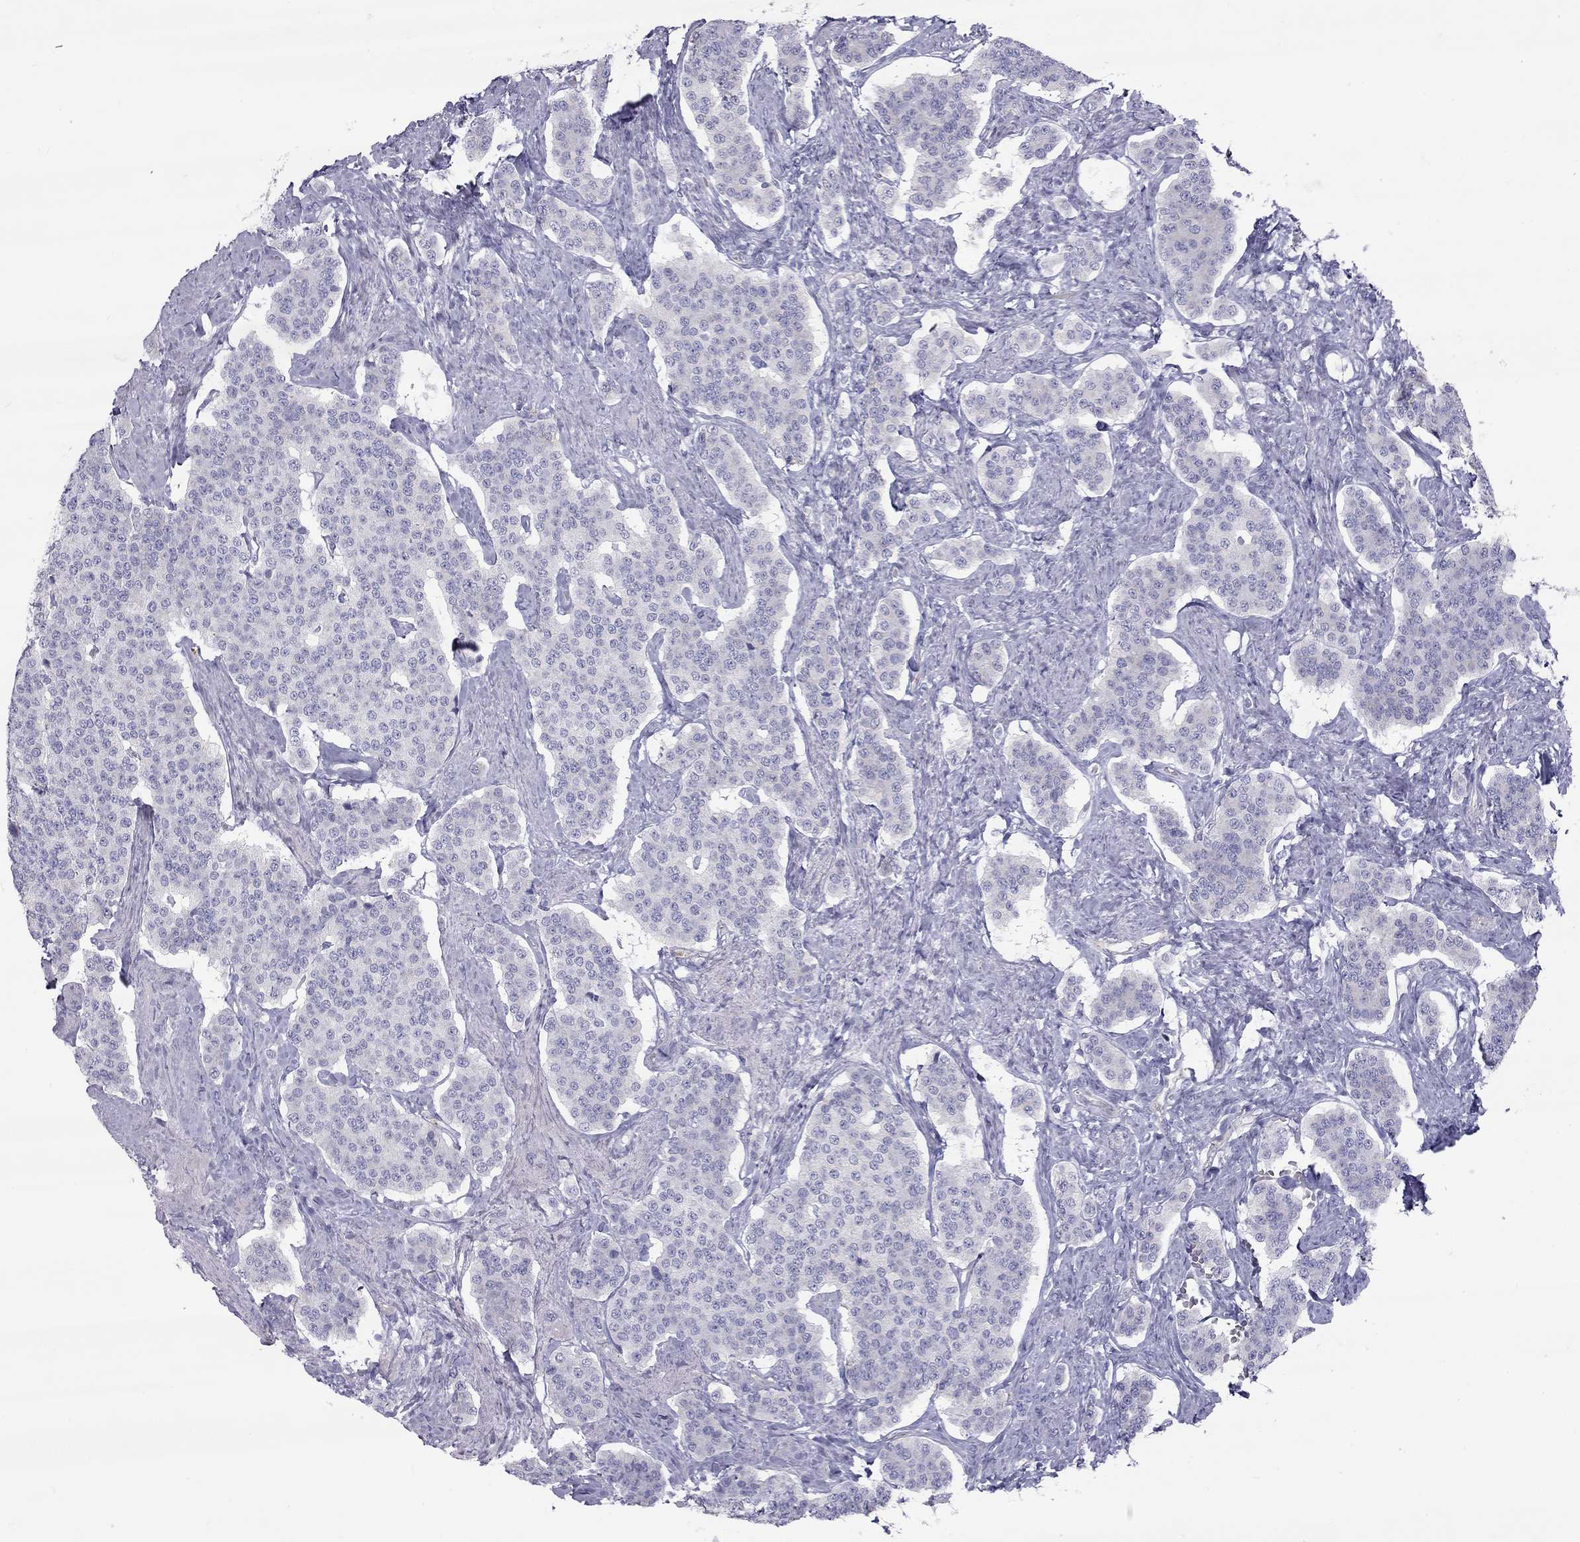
{"staining": {"intensity": "negative", "quantity": "none", "location": "none"}, "tissue": "carcinoid", "cell_type": "Tumor cells", "image_type": "cancer", "snomed": [{"axis": "morphology", "description": "Carcinoid, malignant, NOS"}, {"axis": "topography", "description": "Small intestine"}], "caption": "Immunohistochemistry (IHC) of human carcinoid (malignant) displays no positivity in tumor cells. (Stains: DAB (3,3'-diaminobenzidine) IHC with hematoxylin counter stain, Microscopy: brightfield microscopy at high magnification).", "gene": "TDRD6", "patient": {"sex": "female", "age": 58}}